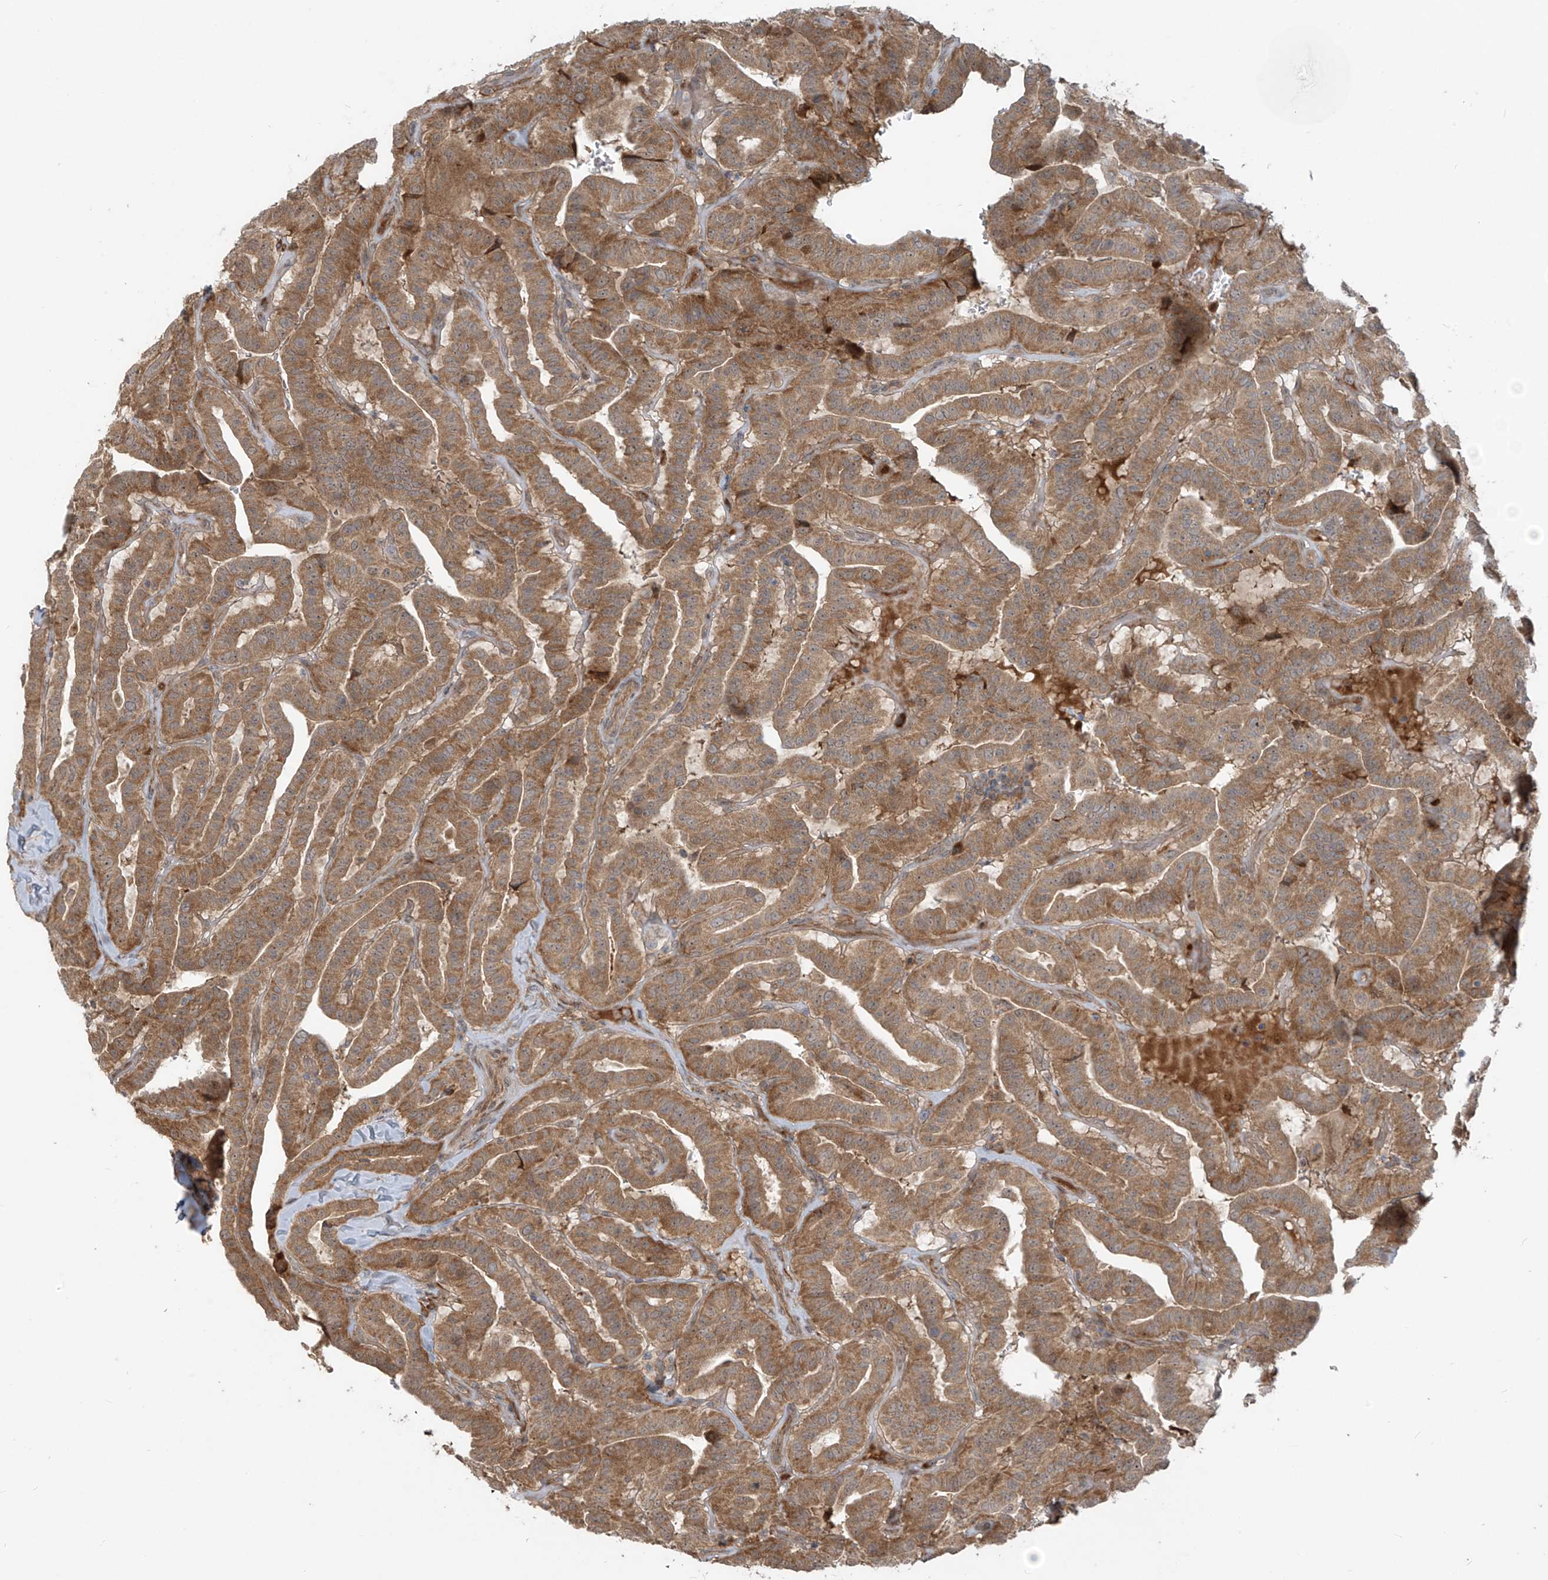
{"staining": {"intensity": "moderate", "quantity": ">75%", "location": "cytoplasmic/membranous"}, "tissue": "thyroid cancer", "cell_type": "Tumor cells", "image_type": "cancer", "snomed": [{"axis": "morphology", "description": "Papillary adenocarcinoma, NOS"}, {"axis": "topography", "description": "Thyroid gland"}], "caption": "Thyroid cancer was stained to show a protein in brown. There is medium levels of moderate cytoplasmic/membranous expression in about >75% of tumor cells.", "gene": "KATNIP", "patient": {"sex": "male", "age": 77}}